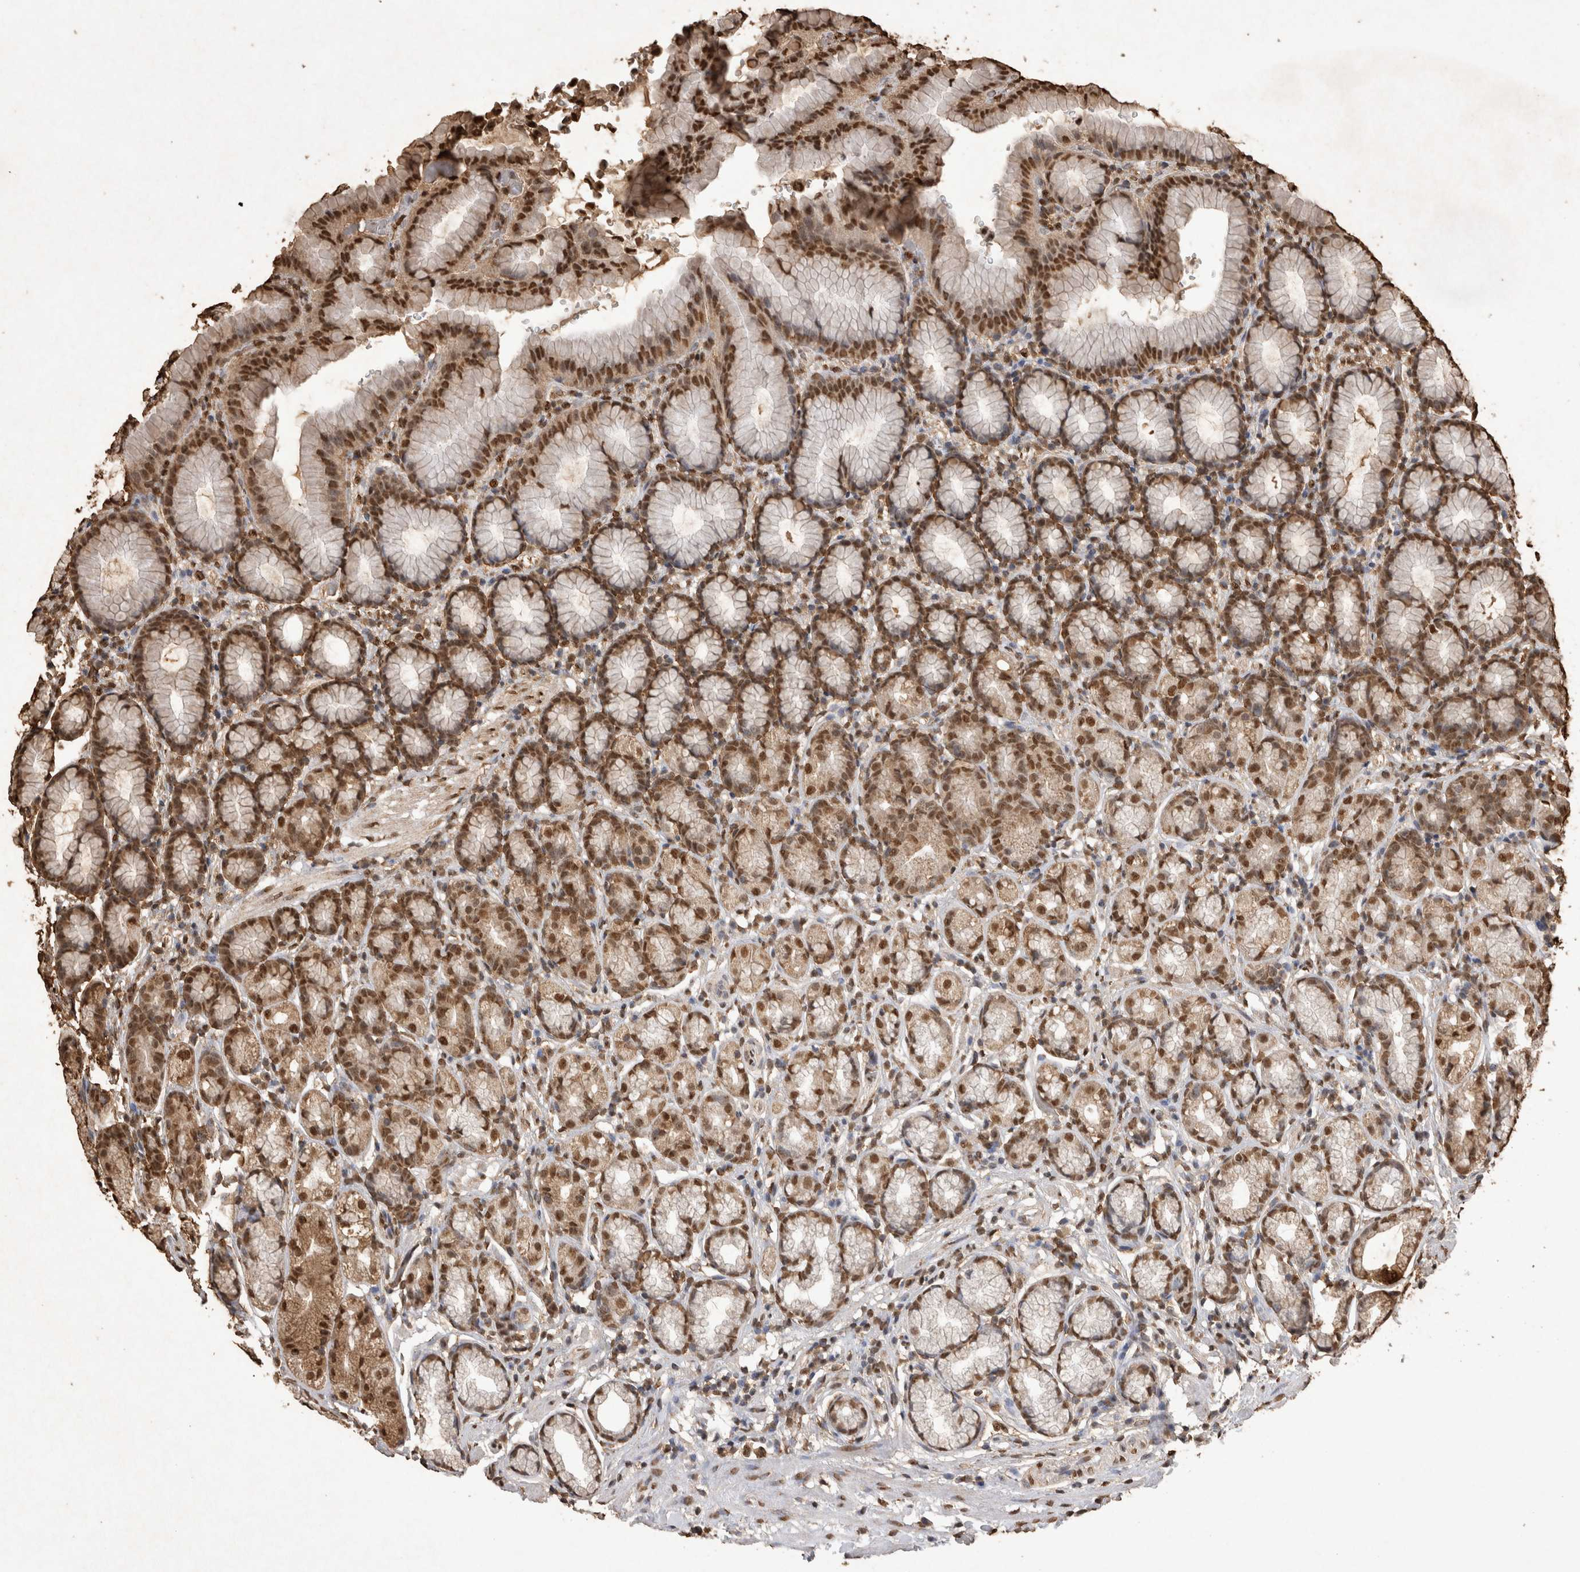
{"staining": {"intensity": "strong", "quantity": "25%-75%", "location": "cytoplasmic/membranous,nuclear"}, "tissue": "stomach", "cell_type": "Glandular cells", "image_type": "normal", "snomed": [{"axis": "morphology", "description": "Normal tissue, NOS"}, {"axis": "topography", "description": "Stomach"}], "caption": "This is an image of immunohistochemistry staining of normal stomach, which shows strong expression in the cytoplasmic/membranous,nuclear of glandular cells.", "gene": "OAS2", "patient": {"sex": "male", "age": 42}}